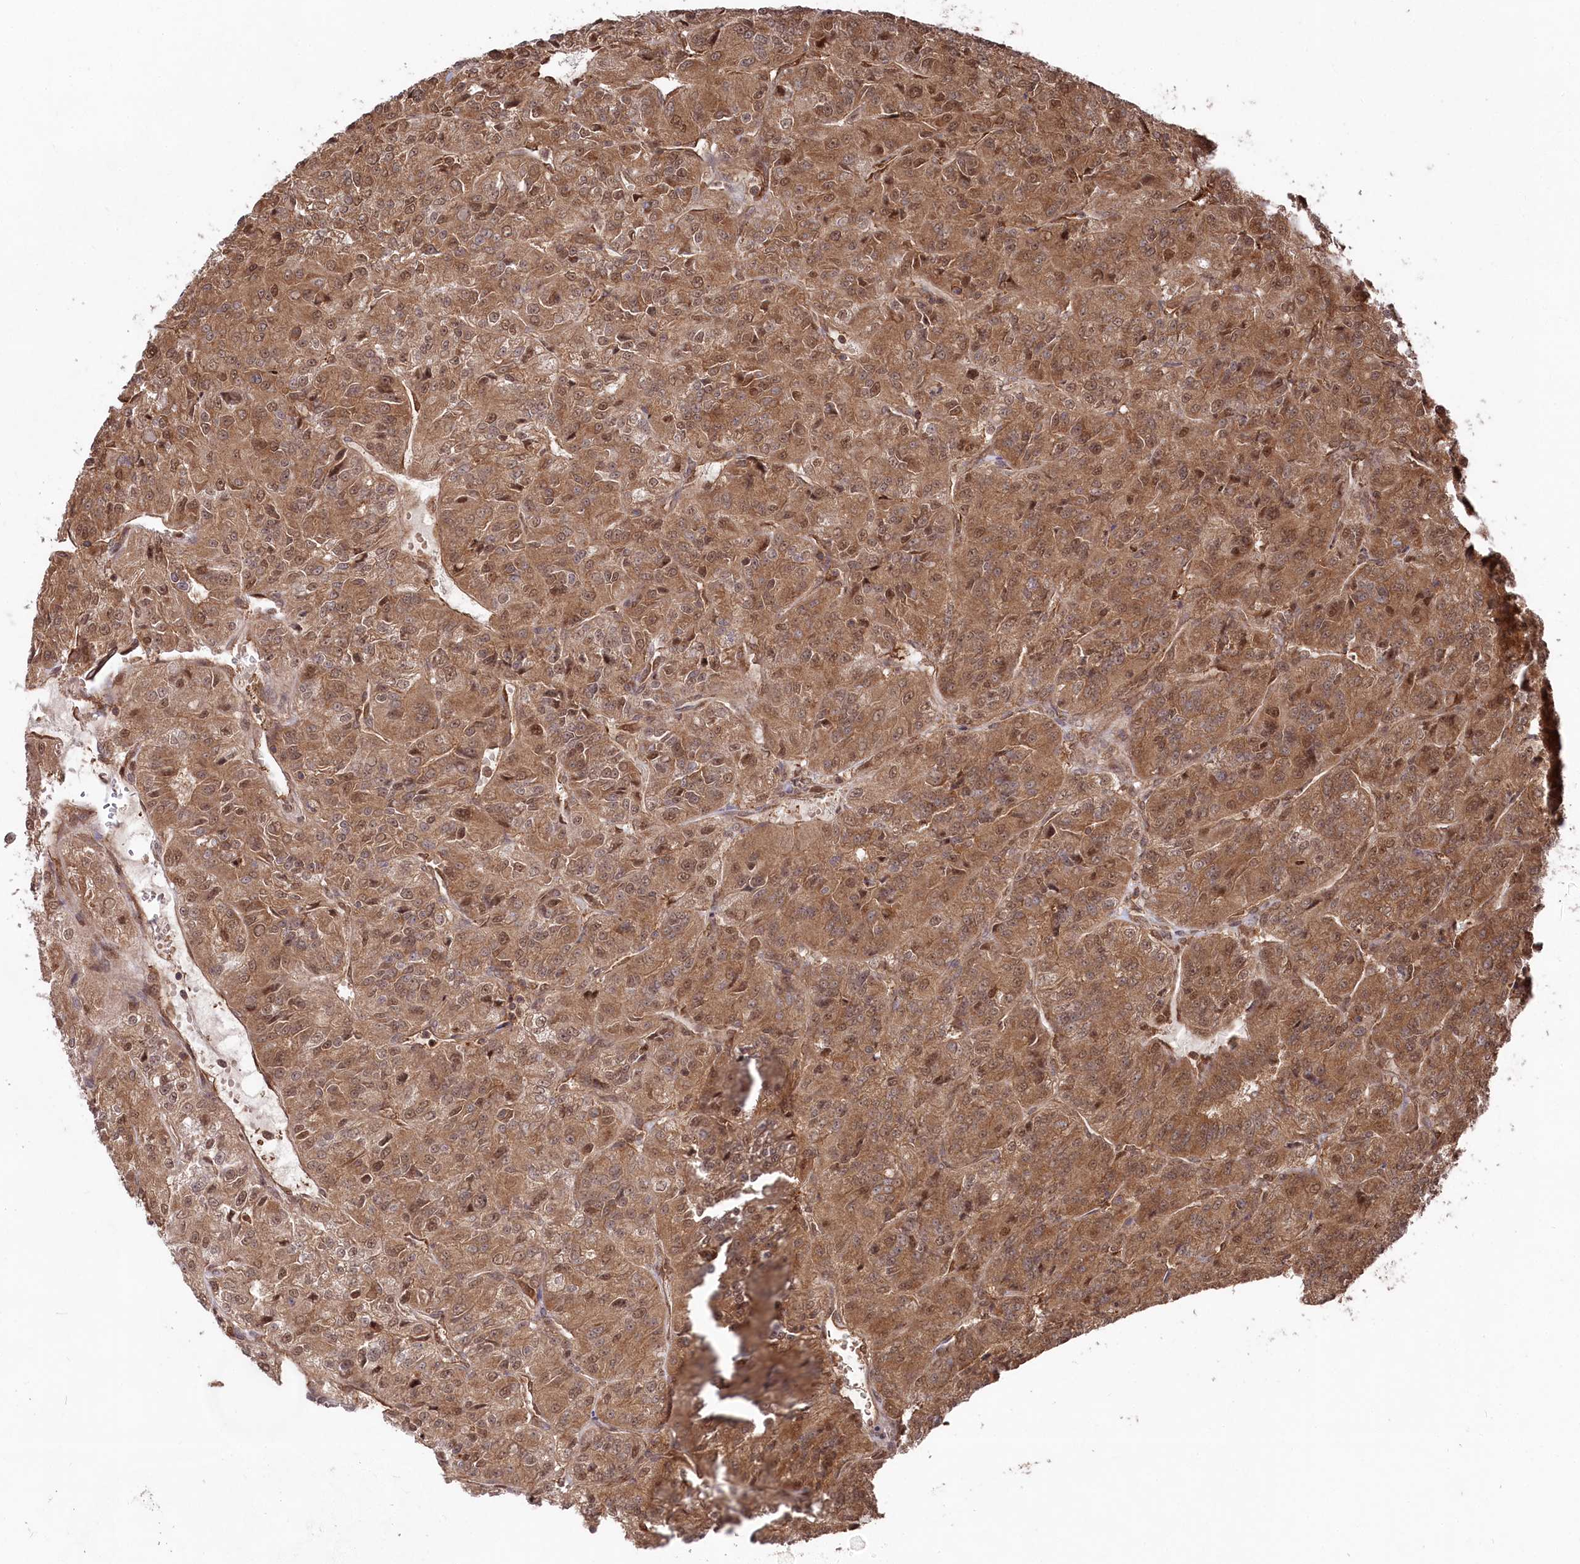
{"staining": {"intensity": "moderate", "quantity": ">75%", "location": "cytoplasmic/membranous,nuclear"}, "tissue": "renal cancer", "cell_type": "Tumor cells", "image_type": "cancer", "snomed": [{"axis": "morphology", "description": "Adenocarcinoma, NOS"}, {"axis": "topography", "description": "Kidney"}], "caption": "Approximately >75% of tumor cells in renal cancer (adenocarcinoma) show moderate cytoplasmic/membranous and nuclear protein positivity as visualized by brown immunohistochemical staining.", "gene": "PSMA1", "patient": {"sex": "female", "age": 63}}